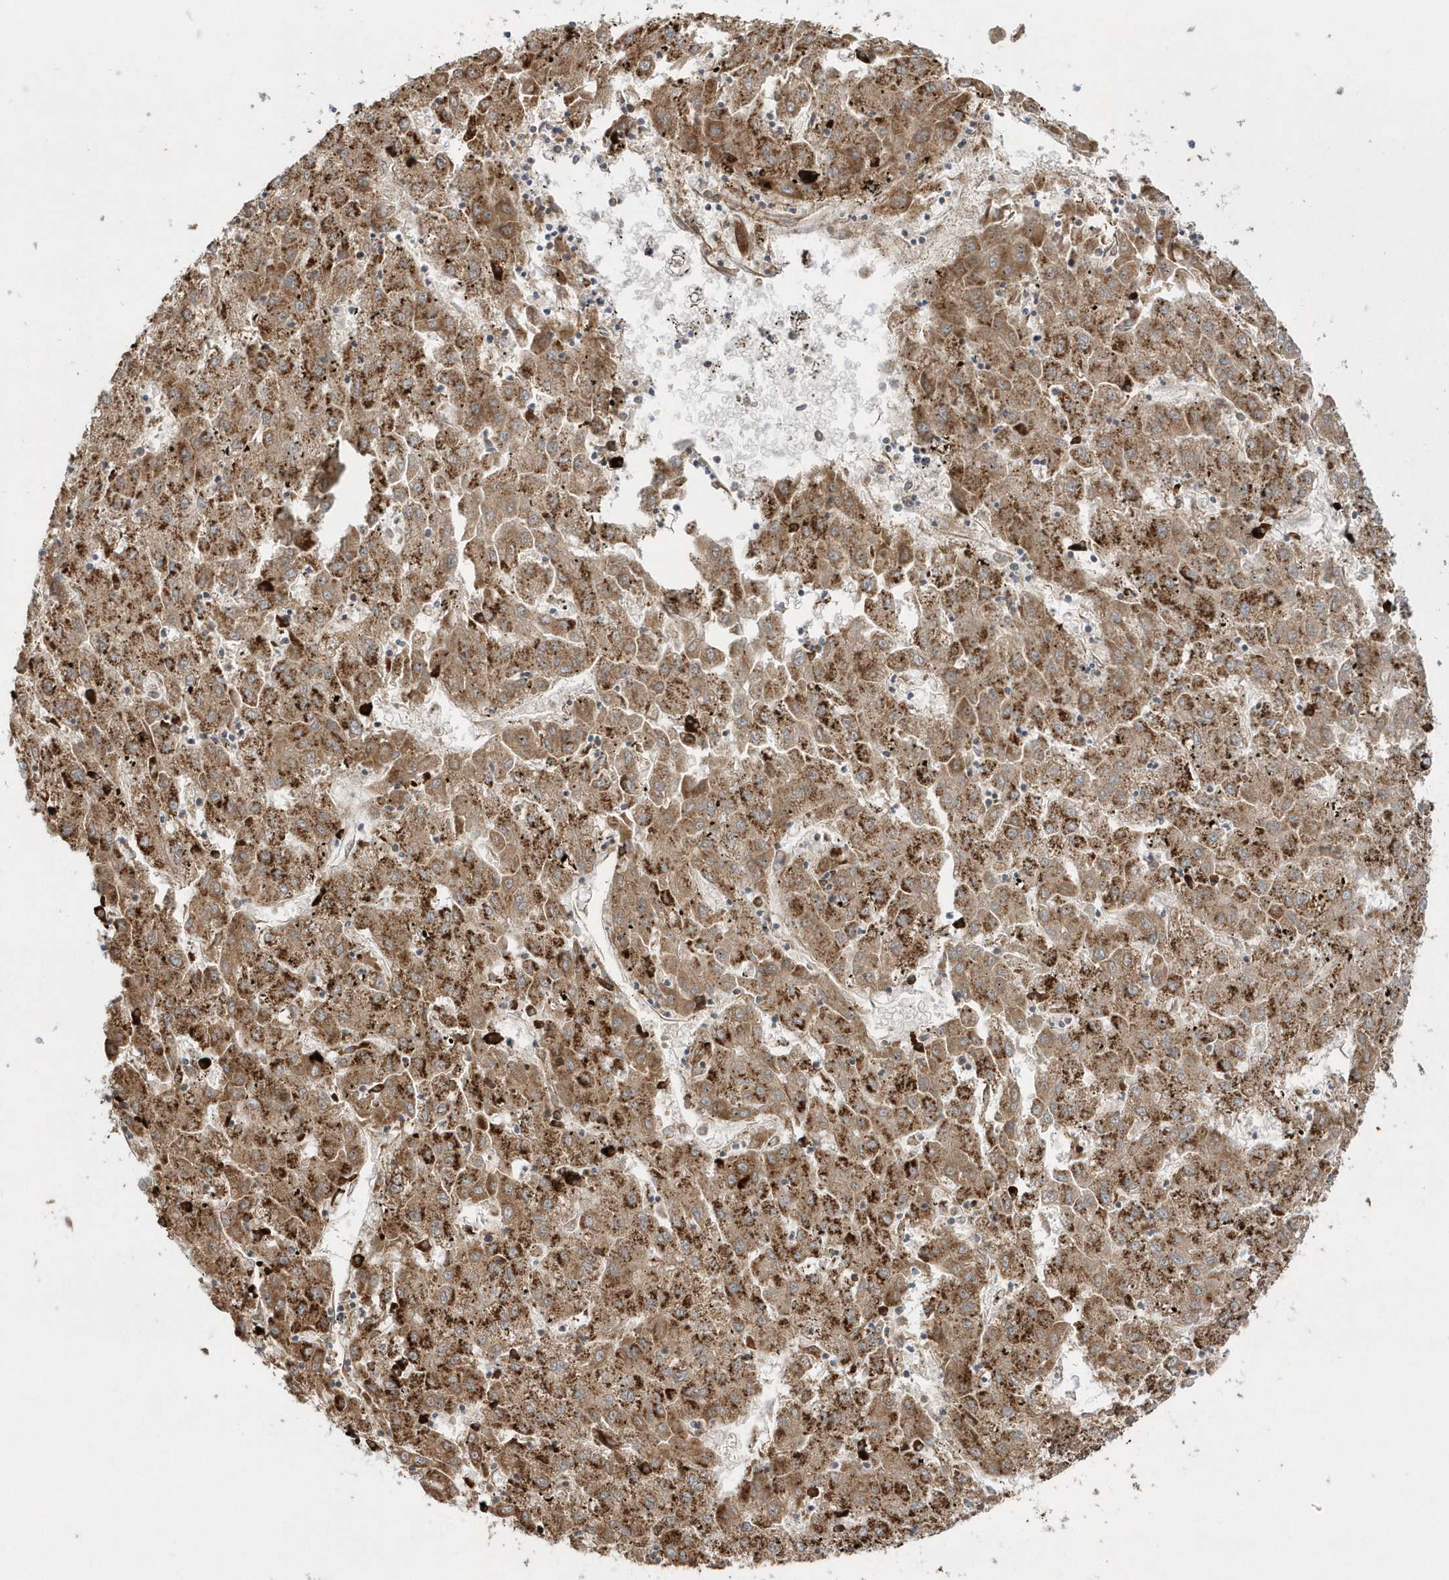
{"staining": {"intensity": "moderate", "quantity": ">75%", "location": "cytoplasmic/membranous"}, "tissue": "liver cancer", "cell_type": "Tumor cells", "image_type": "cancer", "snomed": [{"axis": "morphology", "description": "Carcinoma, Hepatocellular, NOS"}, {"axis": "topography", "description": "Liver"}], "caption": "Liver cancer stained with a brown dye demonstrates moderate cytoplasmic/membranous positive expression in about >75% of tumor cells.", "gene": "SH3BP2", "patient": {"sex": "male", "age": 72}}